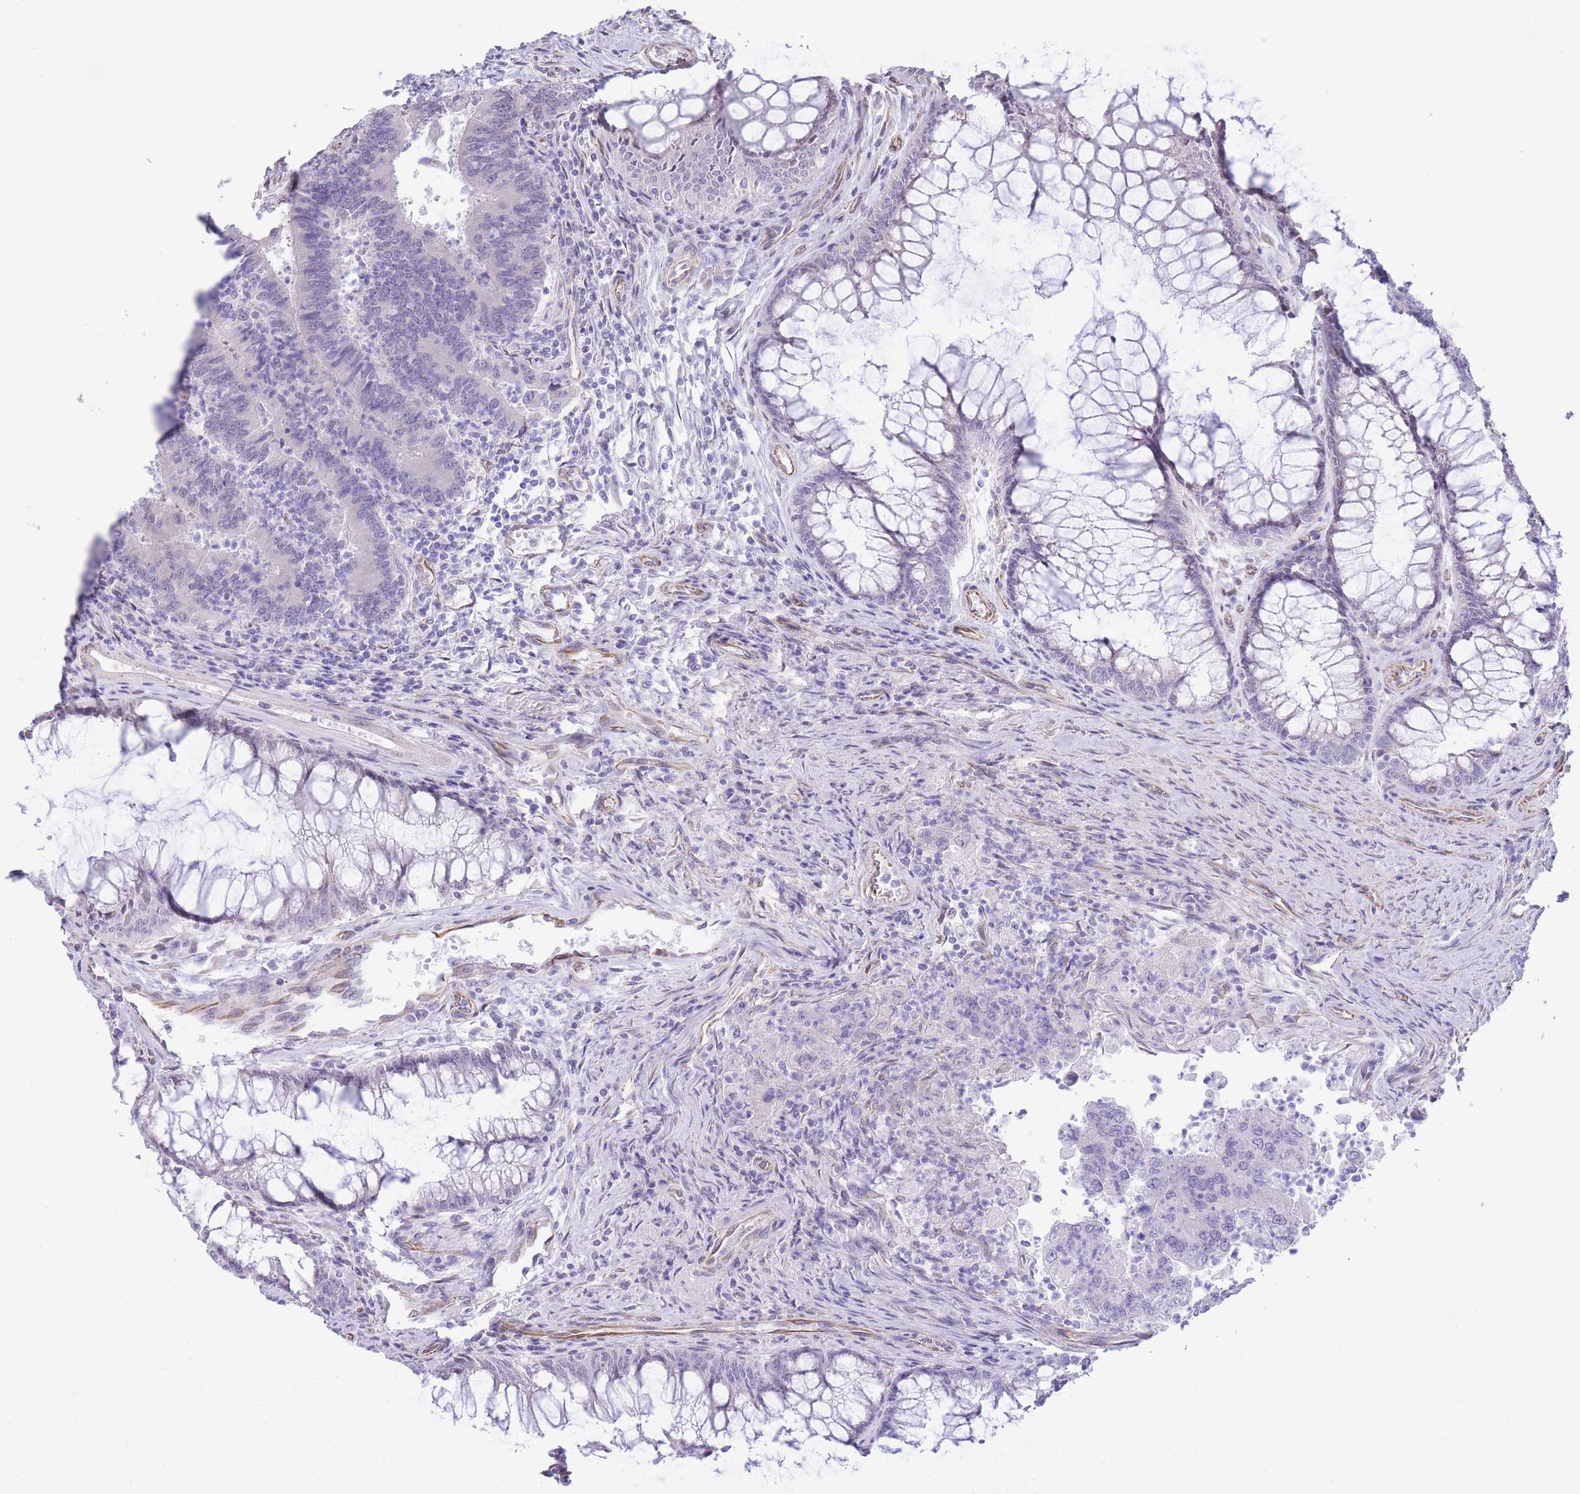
{"staining": {"intensity": "negative", "quantity": "none", "location": "none"}, "tissue": "colorectal cancer", "cell_type": "Tumor cells", "image_type": "cancer", "snomed": [{"axis": "morphology", "description": "Adenocarcinoma, NOS"}, {"axis": "topography", "description": "Colon"}], "caption": "A high-resolution micrograph shows IHC staining of colorectal cancer, which reveals no significant expression in tumor cells. (Brightfield microscopy of DAB immunohistochemistry at high magnification).", "gene": "PSG8", "patient": {"sex": "female", "age": 67}}